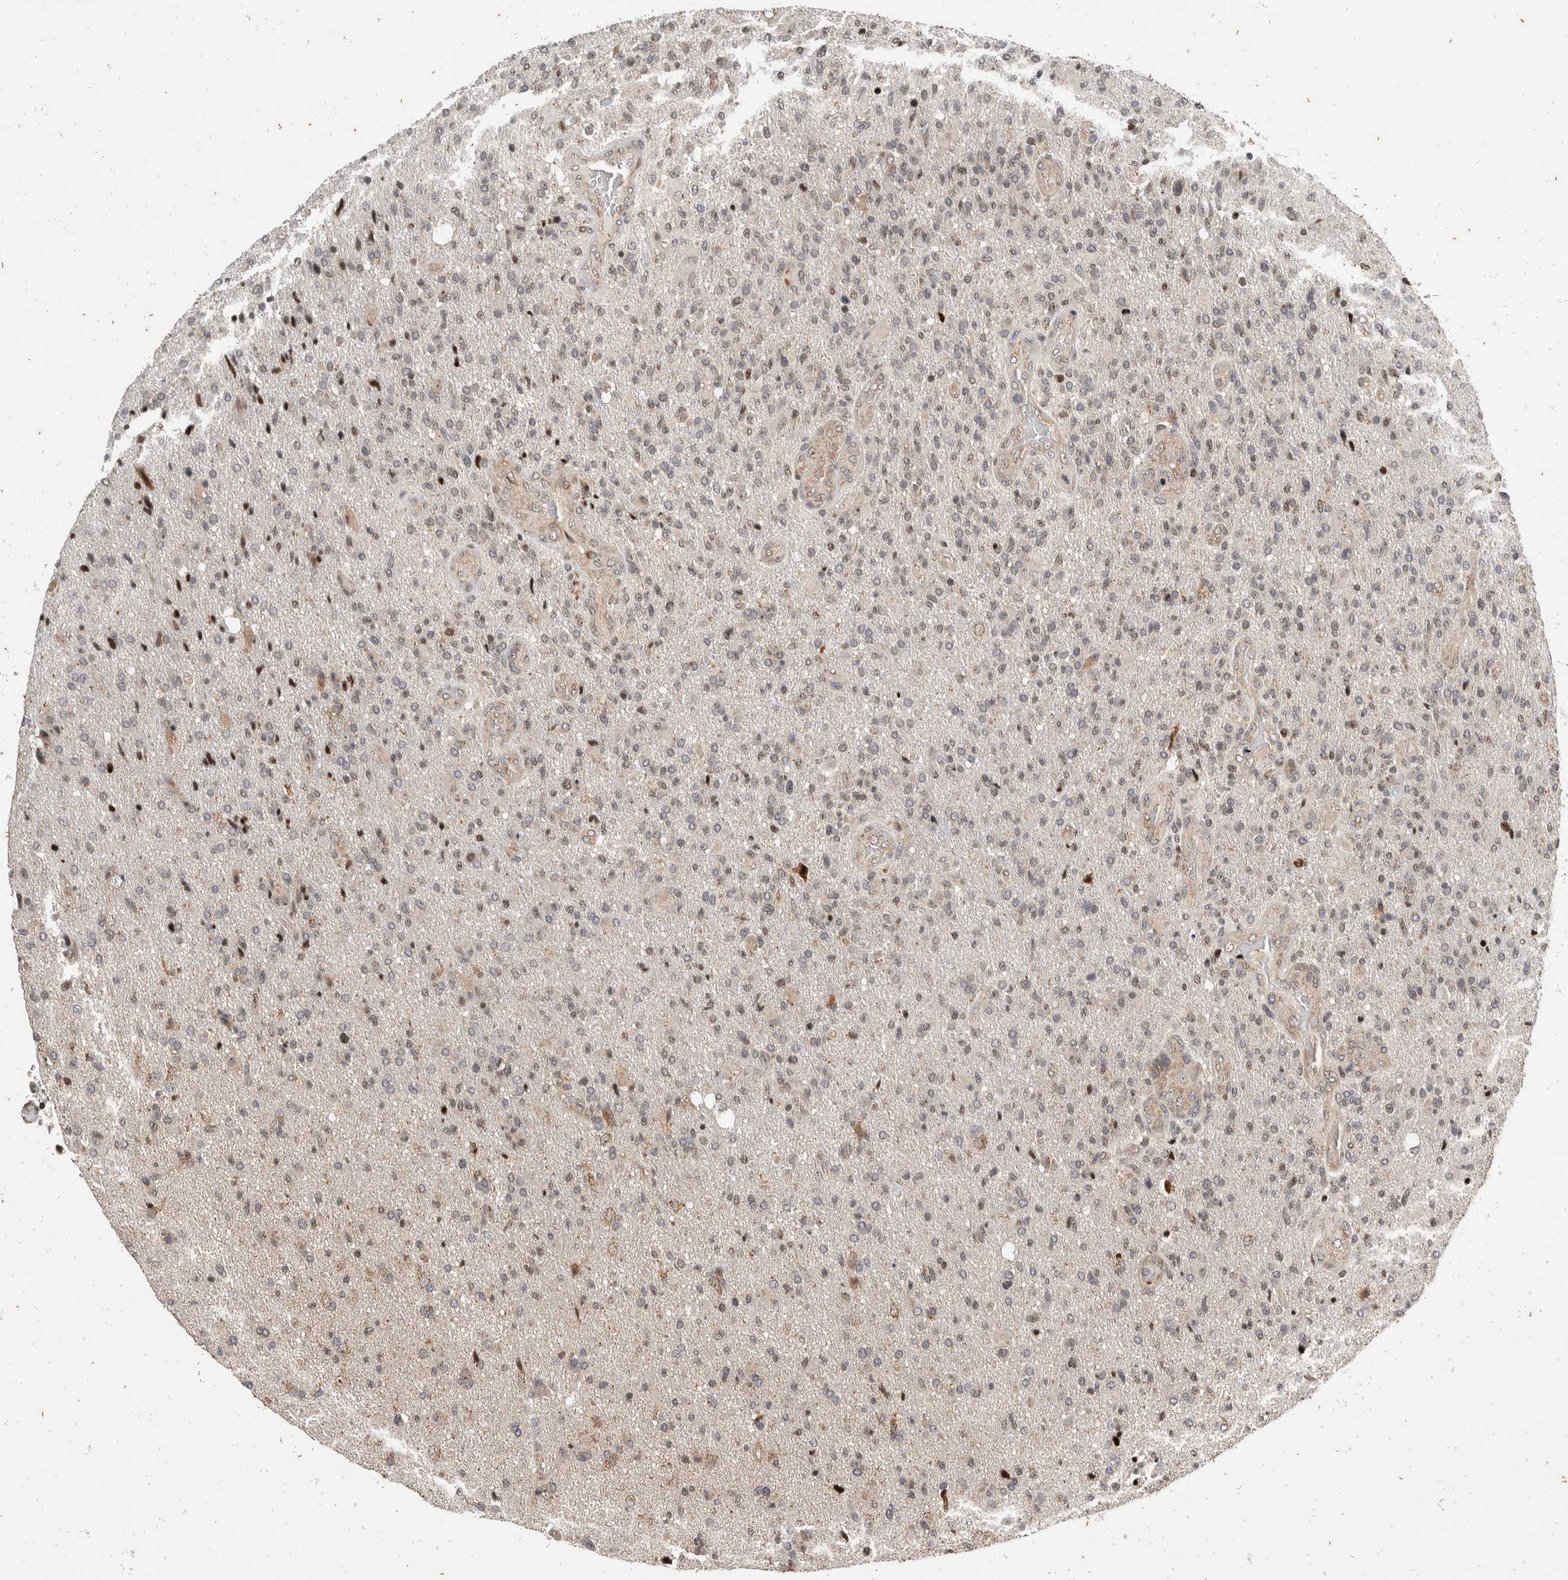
{"staining": {"intensity": "moderate", "quantity": "25%-75%", "location": "nuclear"}, "tissue": "glioma", "cell_type": "Tumor cells", "image_type": "cancer", "snomed": [{"axis": "morphology", "description": "Glioma, malignant, High grade"}, {"axis": "topography", "description": "Brain"}], "caption": "Human glioma stained with a brown dye displays moderate nuclear positive staining in about 25%-75% of tumor cells.", "gene": "ATXN7L1", "patient": {"sex": "male", "age": 72}}